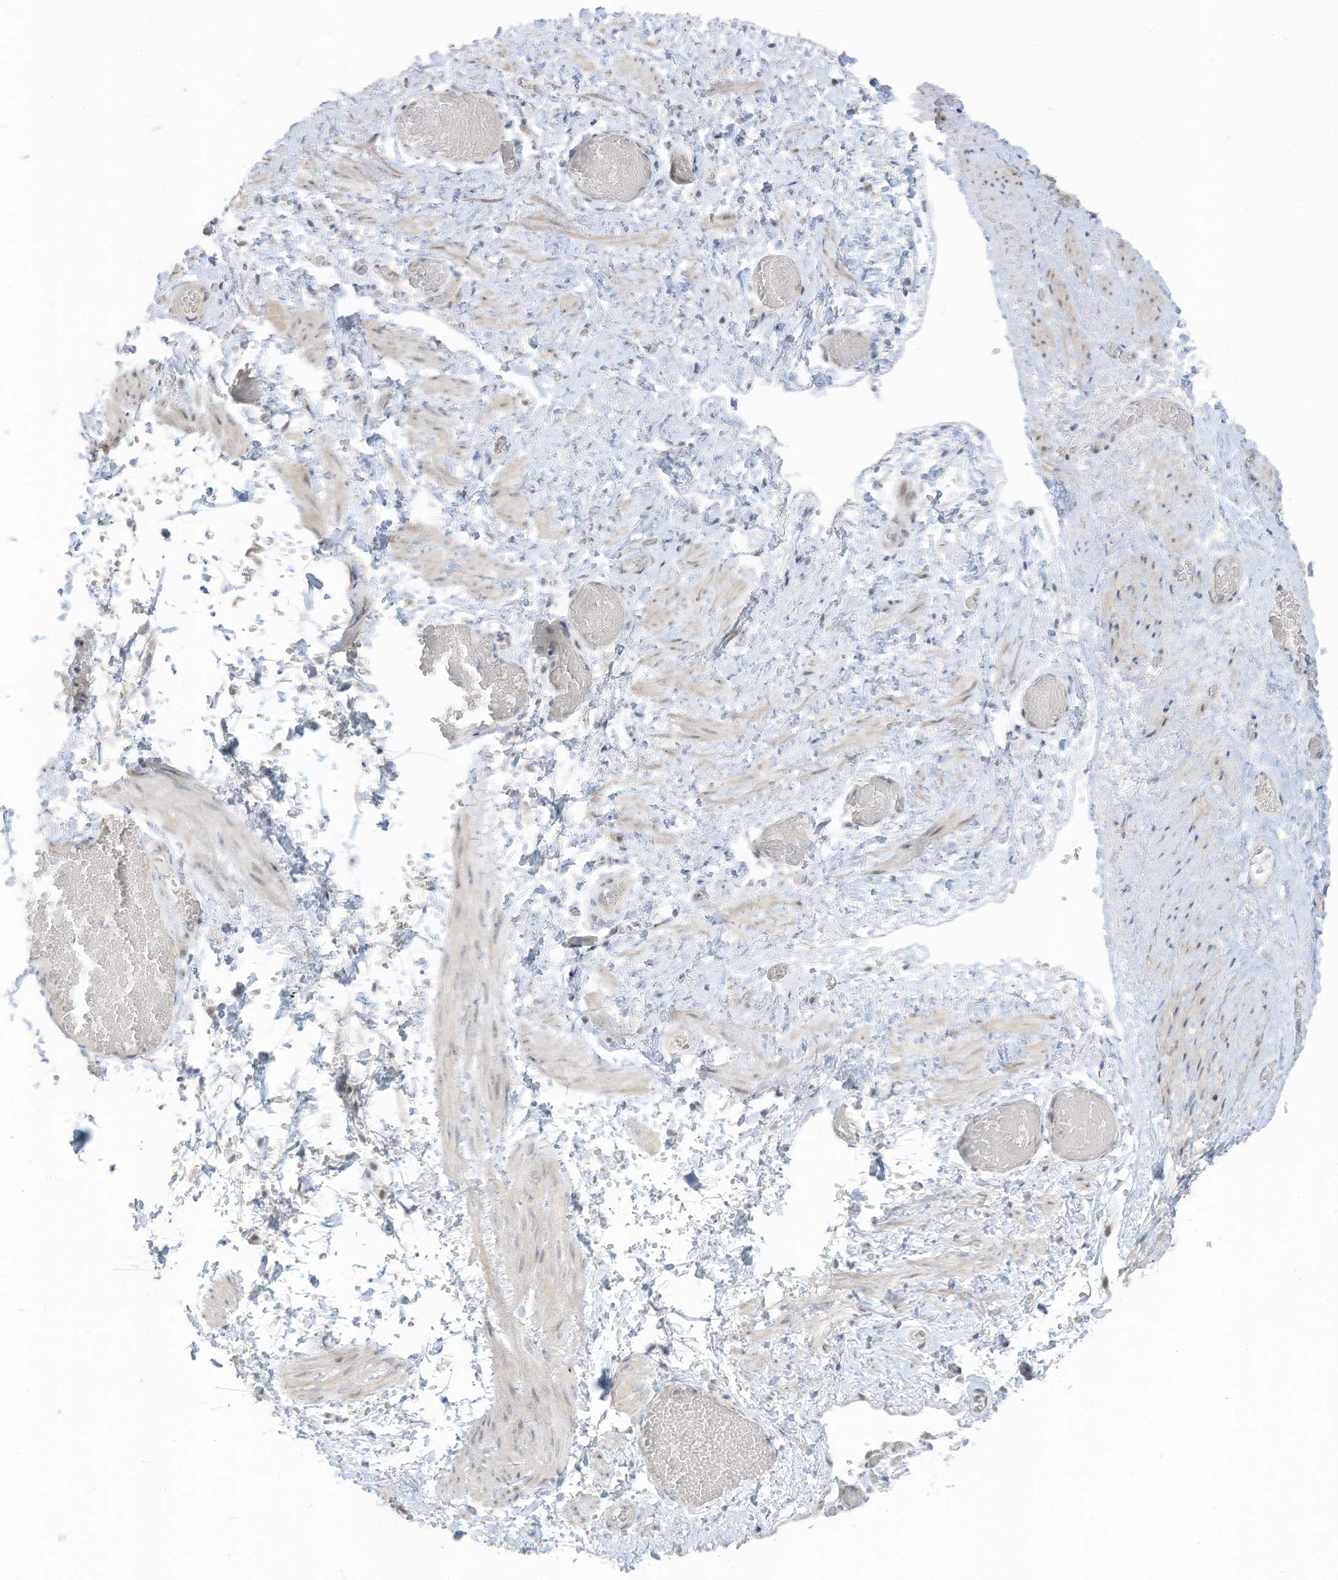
{"staining": {"intensity": "negative", "quantity": "none", "location": "none"}, "tissue": "adipose tissue", "cell_type": "Adipocytes", "image_type": "normal", "snomed": [{"axis": "morphology", "description": "Normal tissue, NOS"}, {"axis": "topography", "description": "Smooth muscle"}, {"axis": "topography", "description": "Peripheral nerve tissue"}], "caption": "Protein analysis of benign adipose tissue demonstrates no significant positivity in adipocytes.", "gene": "ASPRV1", "patient": {"sex": "female", "age": 39}}